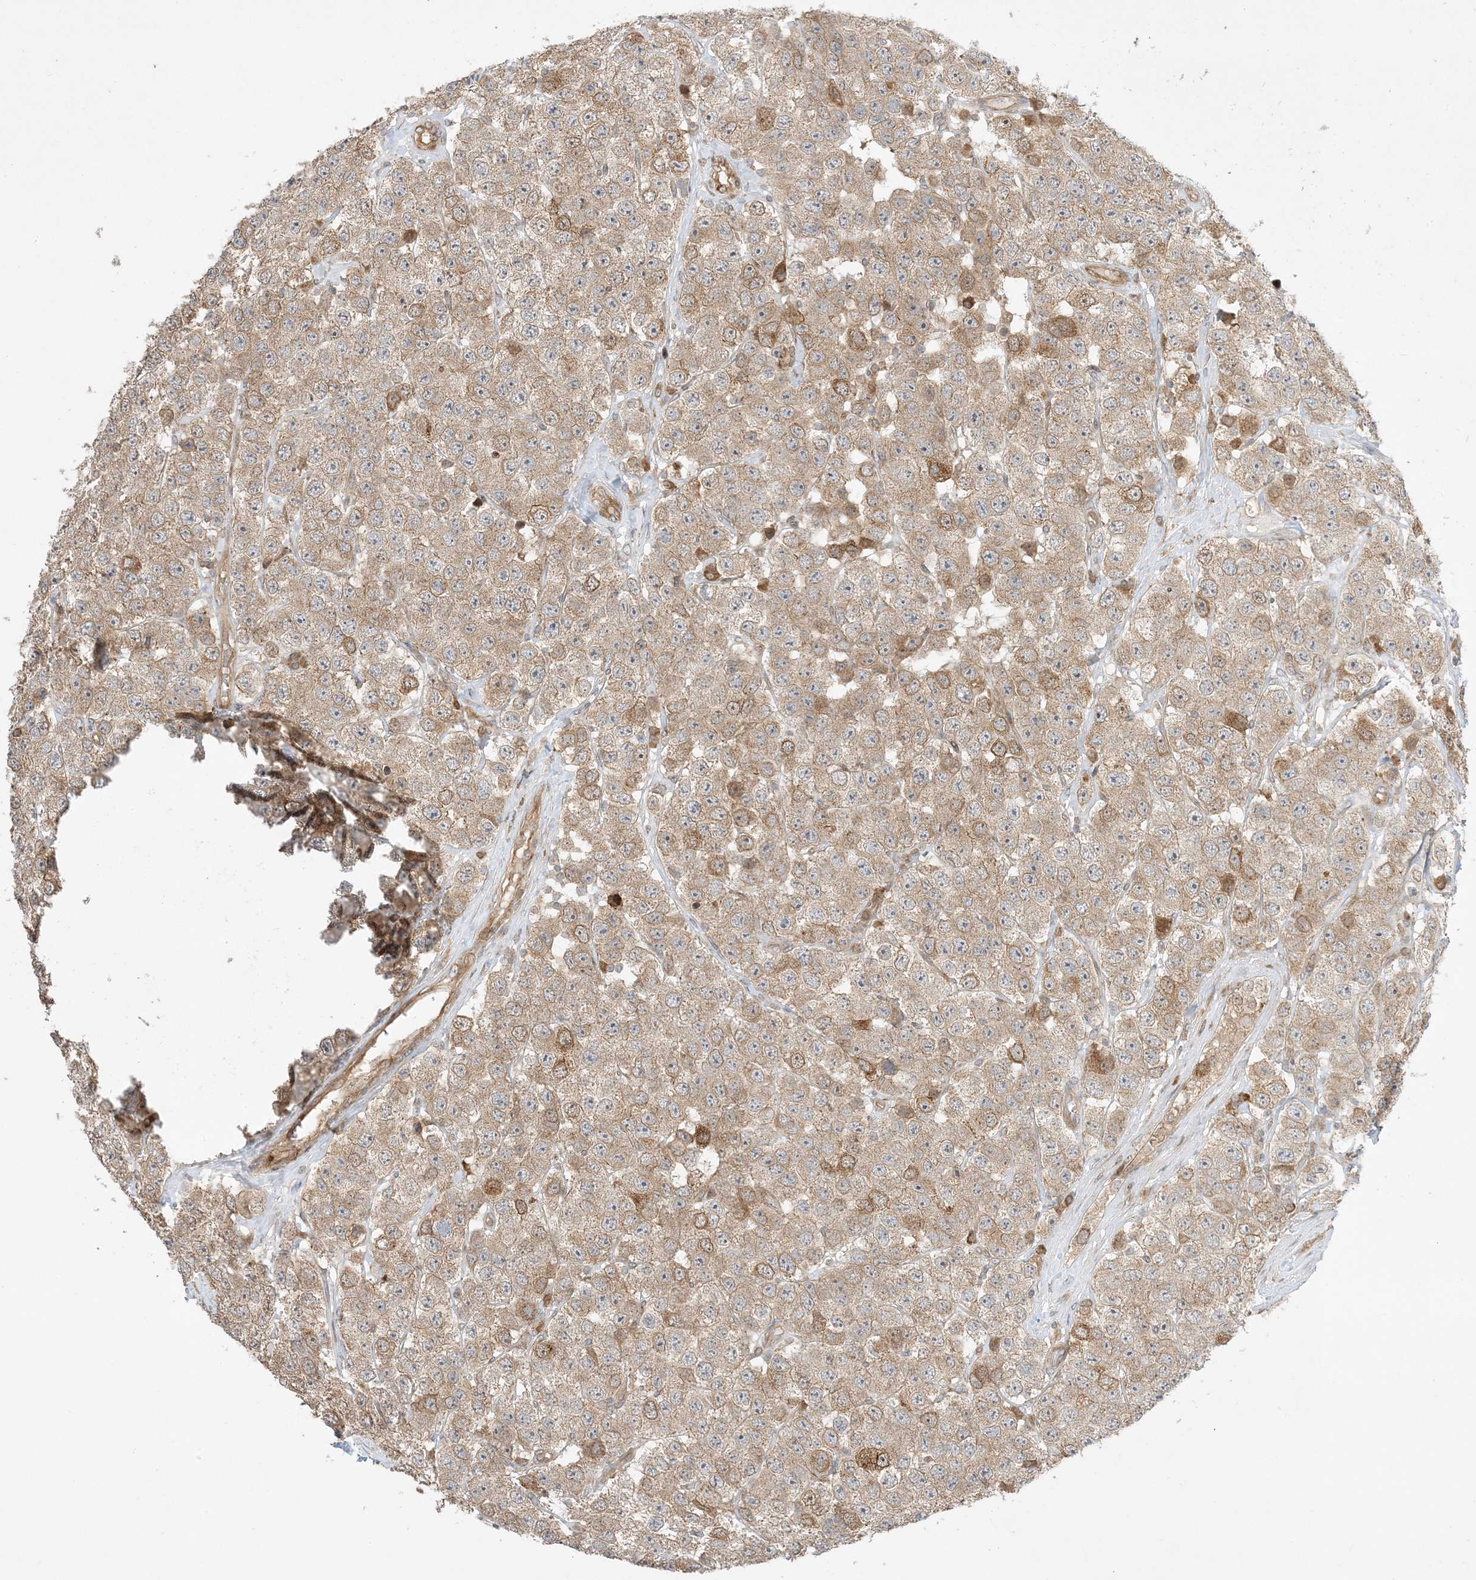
{"staining": {"intensity": "moderate", "quantity": ">75%", "location": "cytoplasmic/membranous"}, "tissue": "testis cancer", "cell_type": "Tumor cells", "image_type": "cancer", "snomed": [{"axis": "morphology", "description": "Seminoma, NOS"}, {"axis": "topography", "description": "Testis"}], "caption": "Protein staining by immunohistochemistry exhibits moderate cytoplasmic/membranous expression in approximately >75% of tumor cells in testis seminoma.", "gene": "SCARF2", "patient": {"sex": "male", "age": 28}}